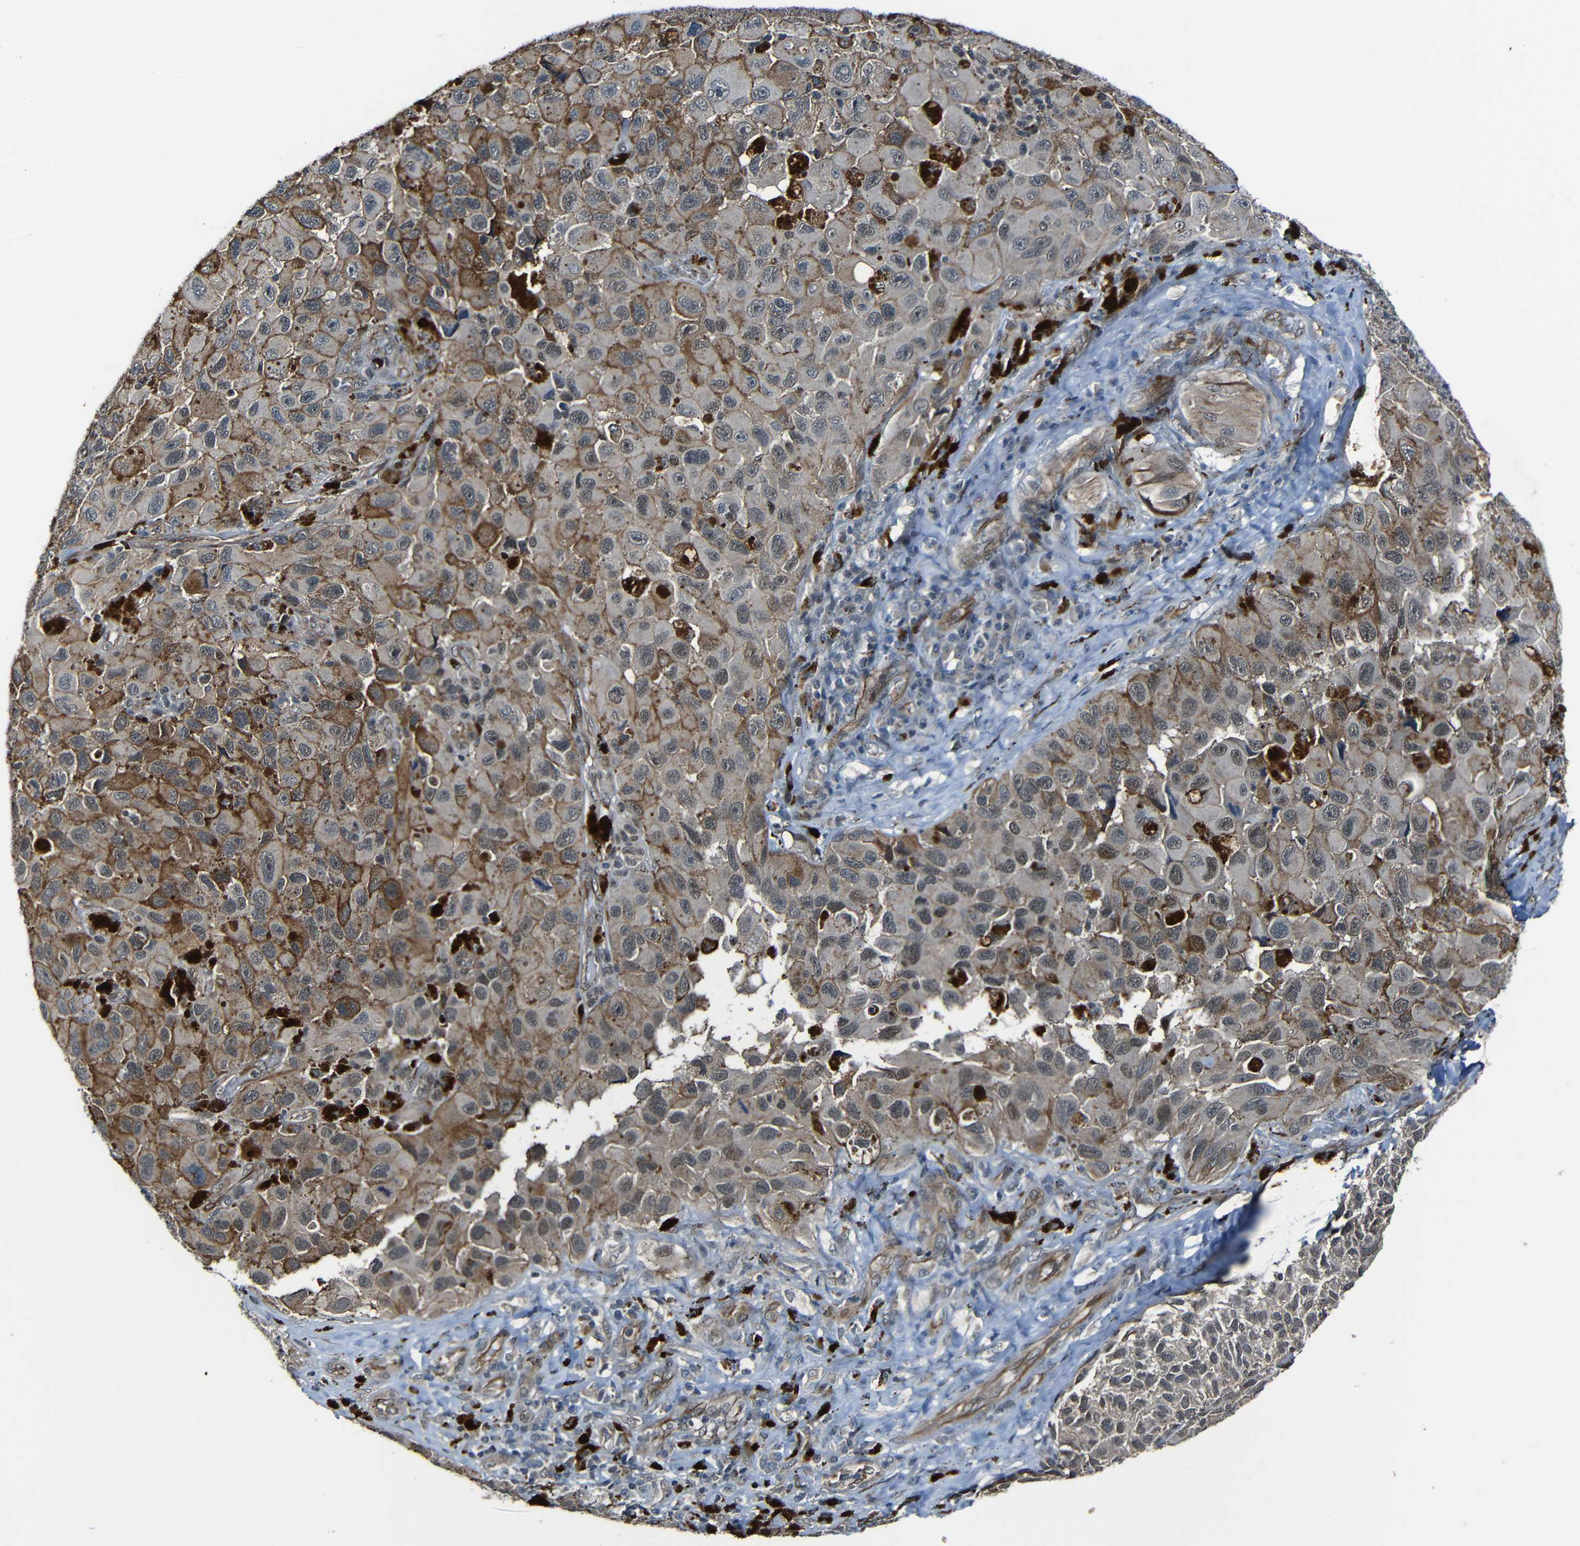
{"staining": {"intensity": "moderate", "quantity": "25%-75%", "location": "cytoplasmic/membranous"}, "tissue": "melanoma", "cell_type": "Tumor cells", "image_type": "cancer", "snomed": [{"axis": "morphology", "description": "Malignant melanoma, NOS"}, {"axis": "topography", "description": "Skin"}], "caption": "The micrograph displays staining of malignant melanoma, revealing moderate cytoplasmic/membranous protein staining (brown color) within tumor cells.", "gene": "LGR5", "patient": {"sex": "female", "age": 73}}